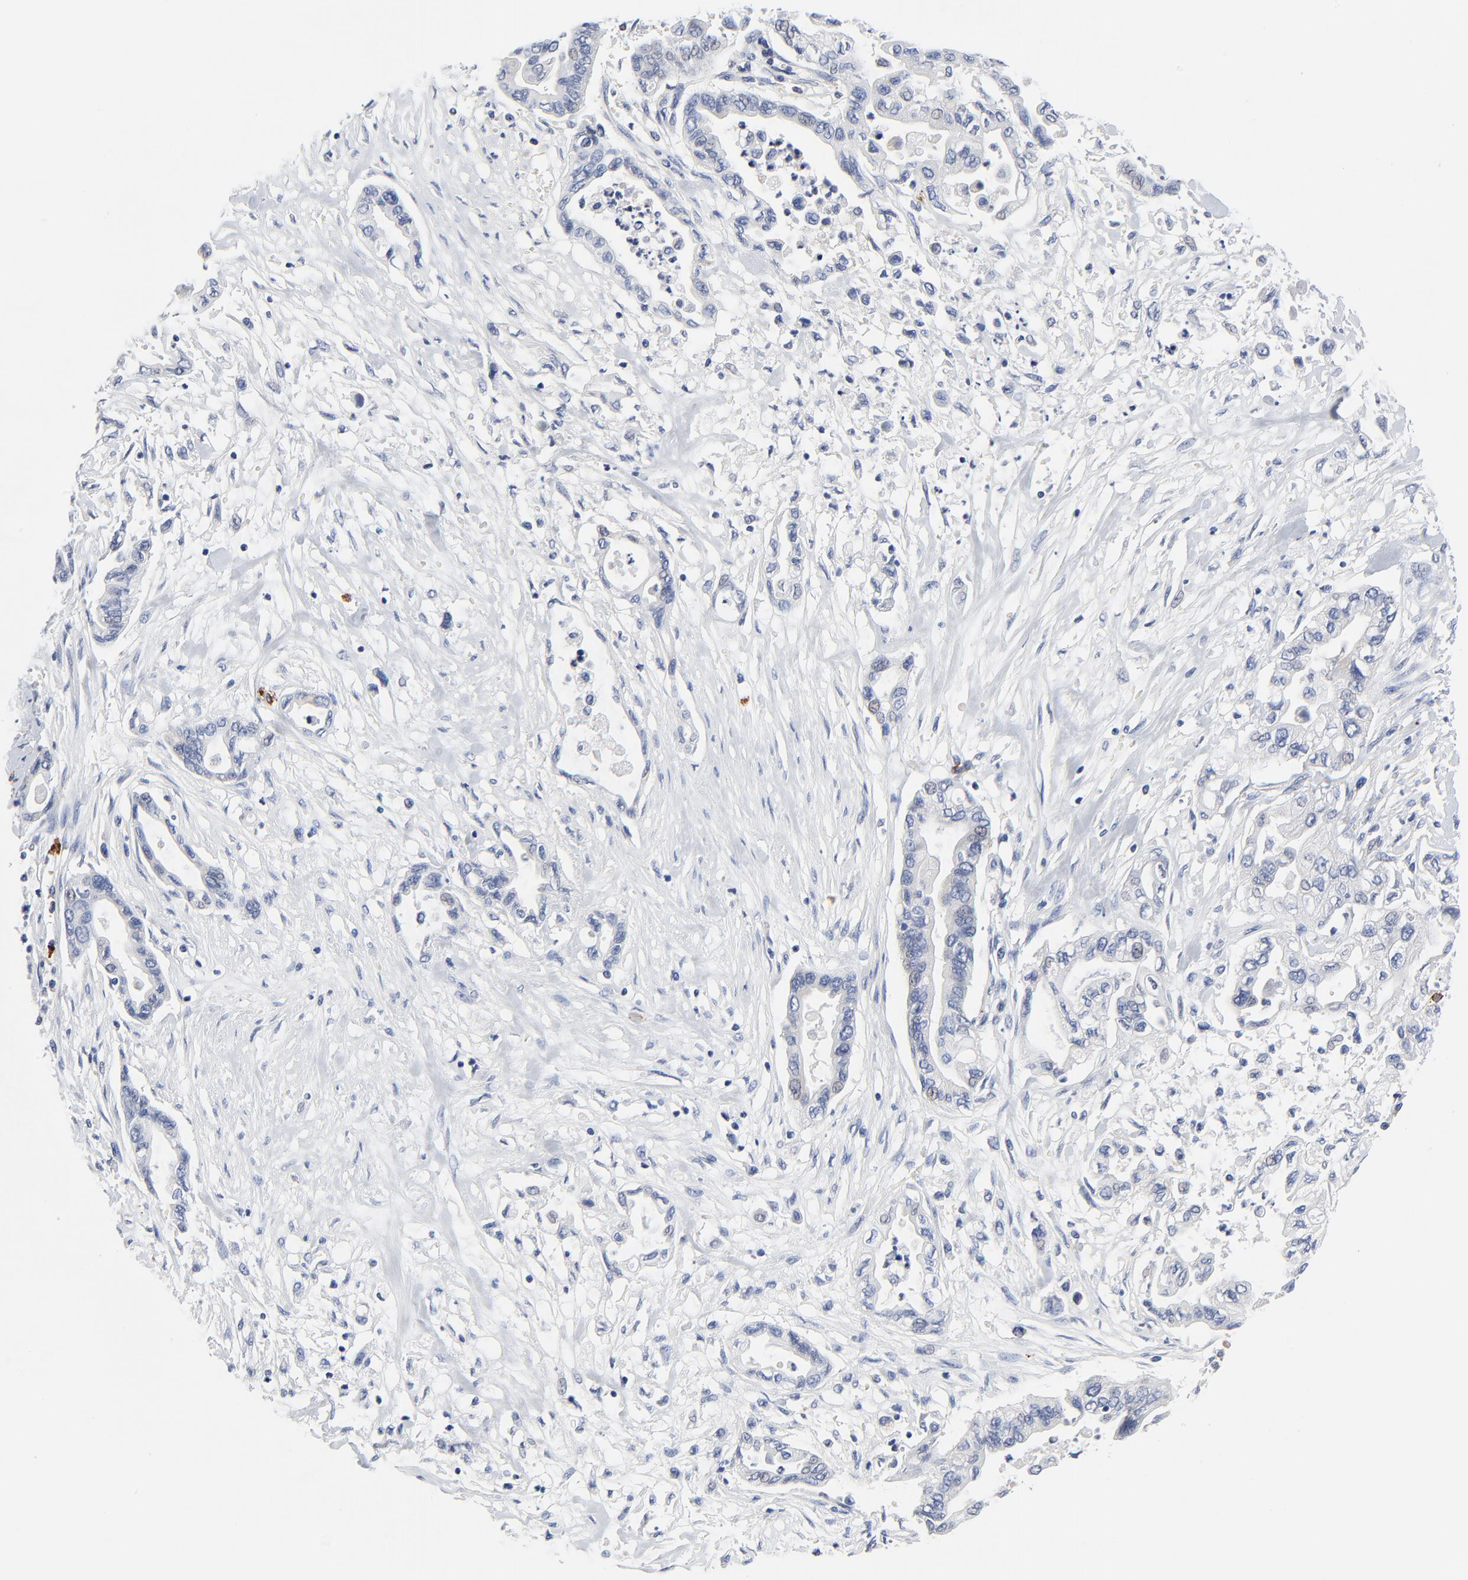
{"staining": {"intensity": "negative", "quantity": "none", "location": "none"}, "tissue": "pancreatic cancer", "cell_type": "Tumor cells", "image_type": "cancer", "snomed": [{"axis": "morphology", "description": "Adenocarcinoma, NOS"}, {"axis": "topography", "description": "Pancreas"}], "caption": "Immunohistochemical staining of pancreatic cancer (adenocarcinoma) displays no significant positivity in tumor cells.", "gene": "FBXL5", "patient": {"sex": "female", "age": 57}}